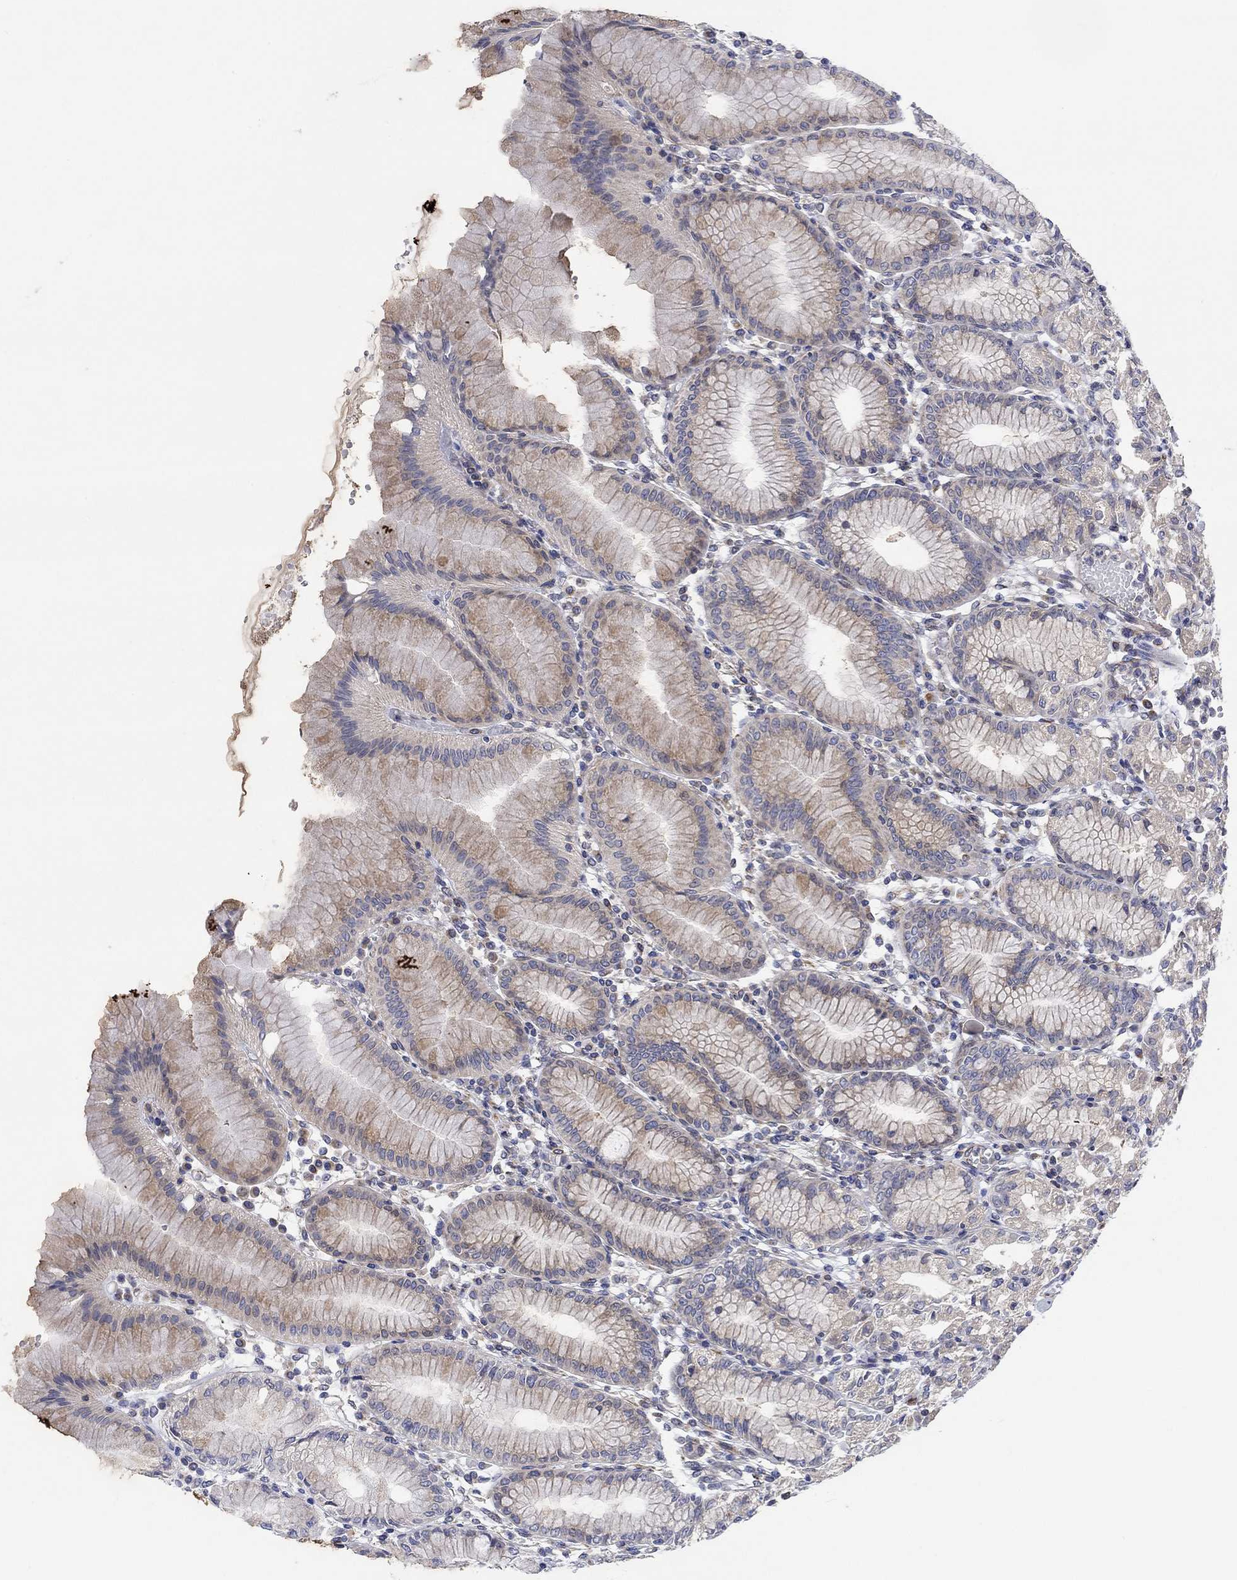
{"staining": {"intensity": "moderate", "quantity": "25%-75%", "location": "cytoplasmic/membranous"}, "tissue": "stomach", "cell_type": "Glandular cells", "image_type": "normal", "snomed": [{"axis": "morphology", "description": "Normal tissue, NOS"}, {"axis": "topography", "description": "Skeletal muscle"}, {"axis": "topography", "description": "Stomach"}], "caption": "Immunohistochemical staining of benign human stomach reveals medium levels of moderate cytoplasmic/membranous staining in approximately 25%-75% of glandular cells. The protein is shown in brown color, while the nuclei are stained blue.", "gene": "CAMK1D", "patient": {"sex": "female", "age": 57}}